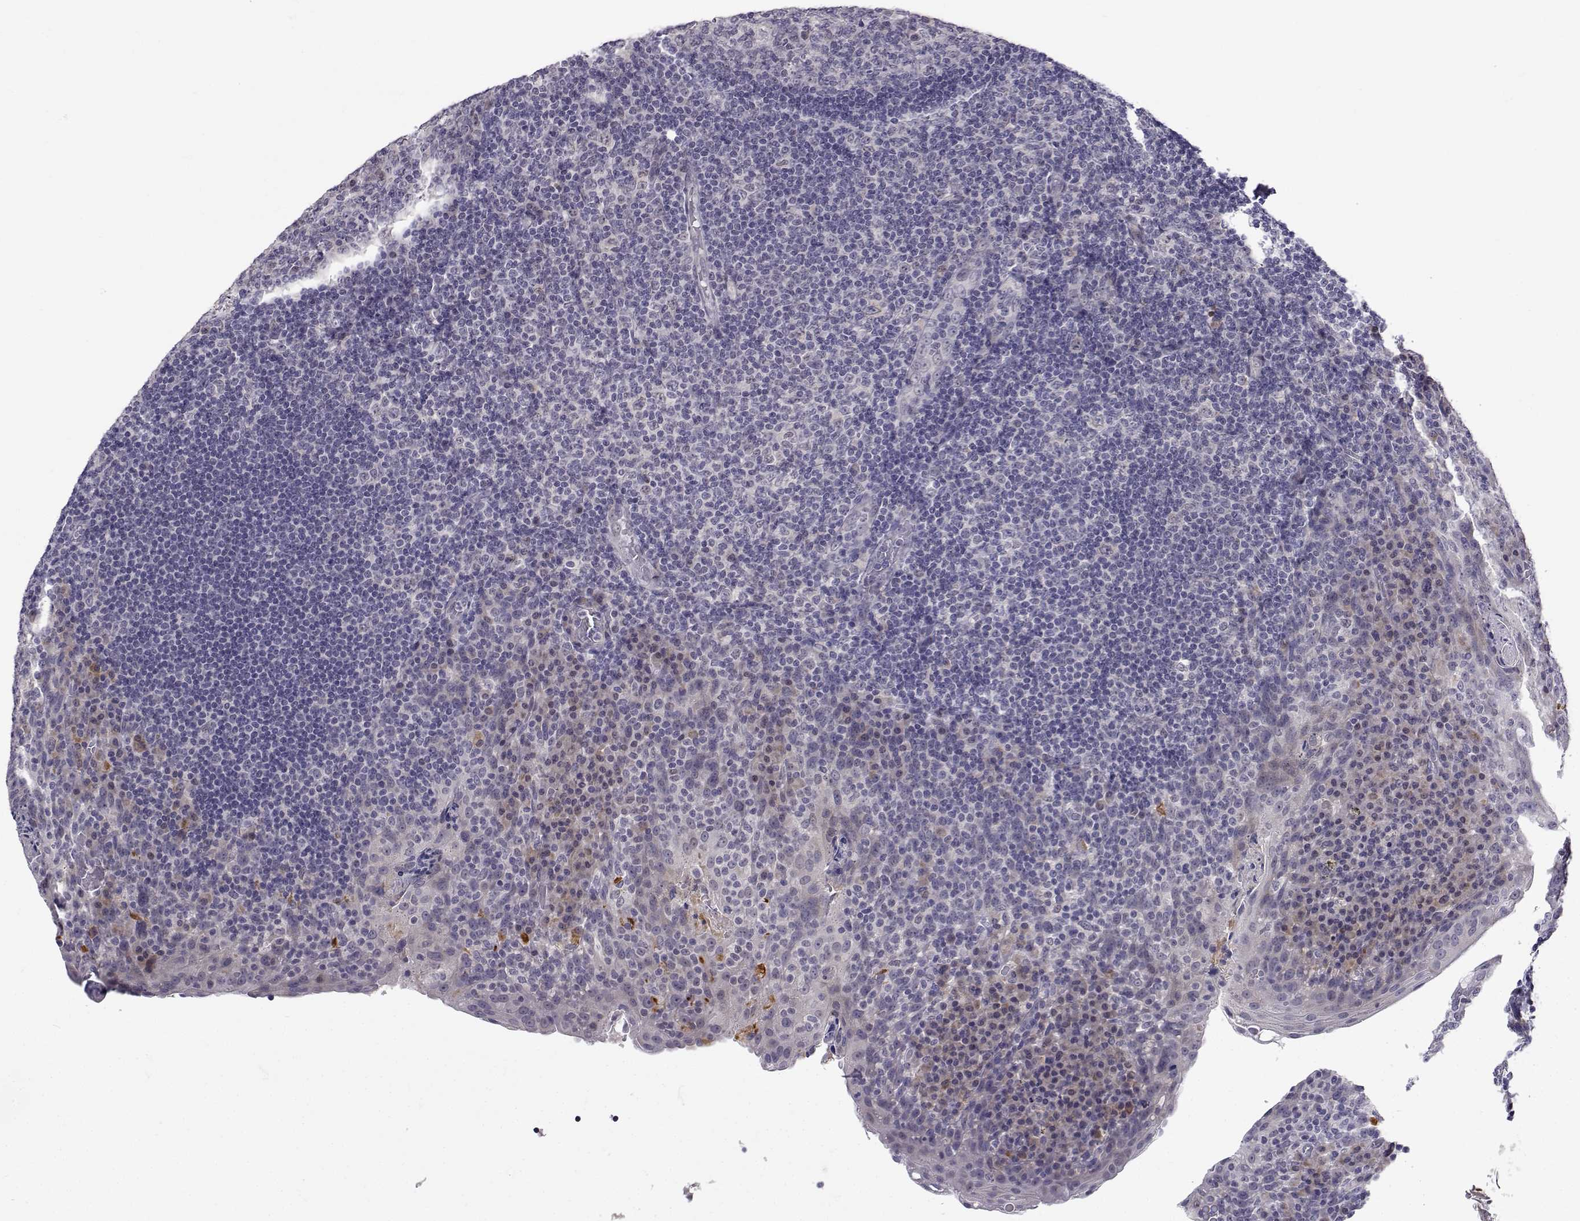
{"staining": {"intensity": "weak", "quantity": "<25%", "location": "cytoplasmic/membranous"}, "tissue": "tonsil", "cell_type": "Germinal center cells", "image_type": "normal", "snomed": [{"axis": "morphology", "description": "Normal tissue, NOS"}, {"axis": "topography", "description": "Tonsil"}], "caption": "This micrograph is of benign tonsil stained with immunohistochemistry (IHC) to label a protein in brown with the nuclei are counter-stained blue. There is no staining in germinal center cells.", "gene": "SLC6A3", "patient": {"sex": "male", "age": 17}}